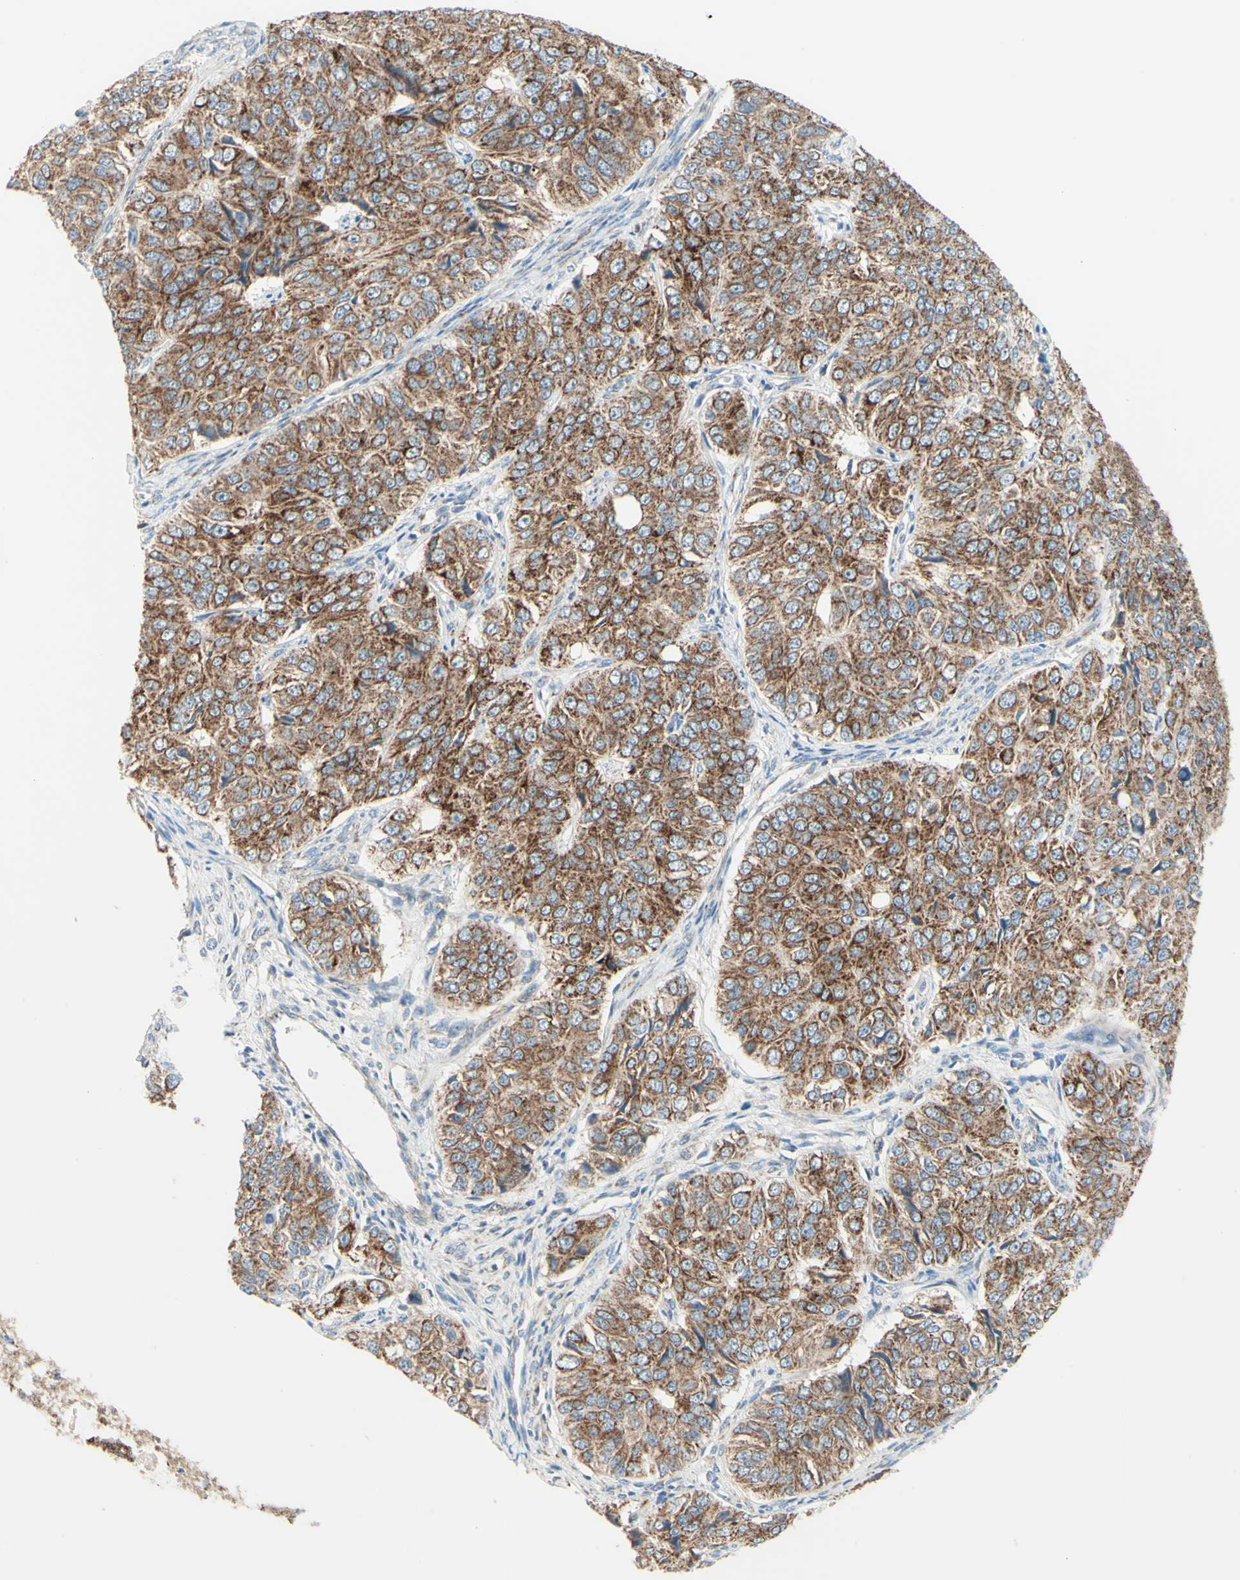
{"staining": {"intensity": "moderate", "quantity": ">75%", "location": "cytoplasmic/membranous"}, "tissue": "ovarian cancer", "cell_type": "Tumor cells", "image_type": "cancer", "snomed": [{"axis": "morphology", "description": "Carcinoma, endometroid"}, {"axis": "topography", "description": "Ovary"}], "caption": "Endometroid carcinoma (ovarian) stained with IHC demonstrates moderate cytoplasmic/membranous staining in about >75% of tumor cells.", "gene": "ARMC10", "patient": {"sex": "female", "age": 51}}